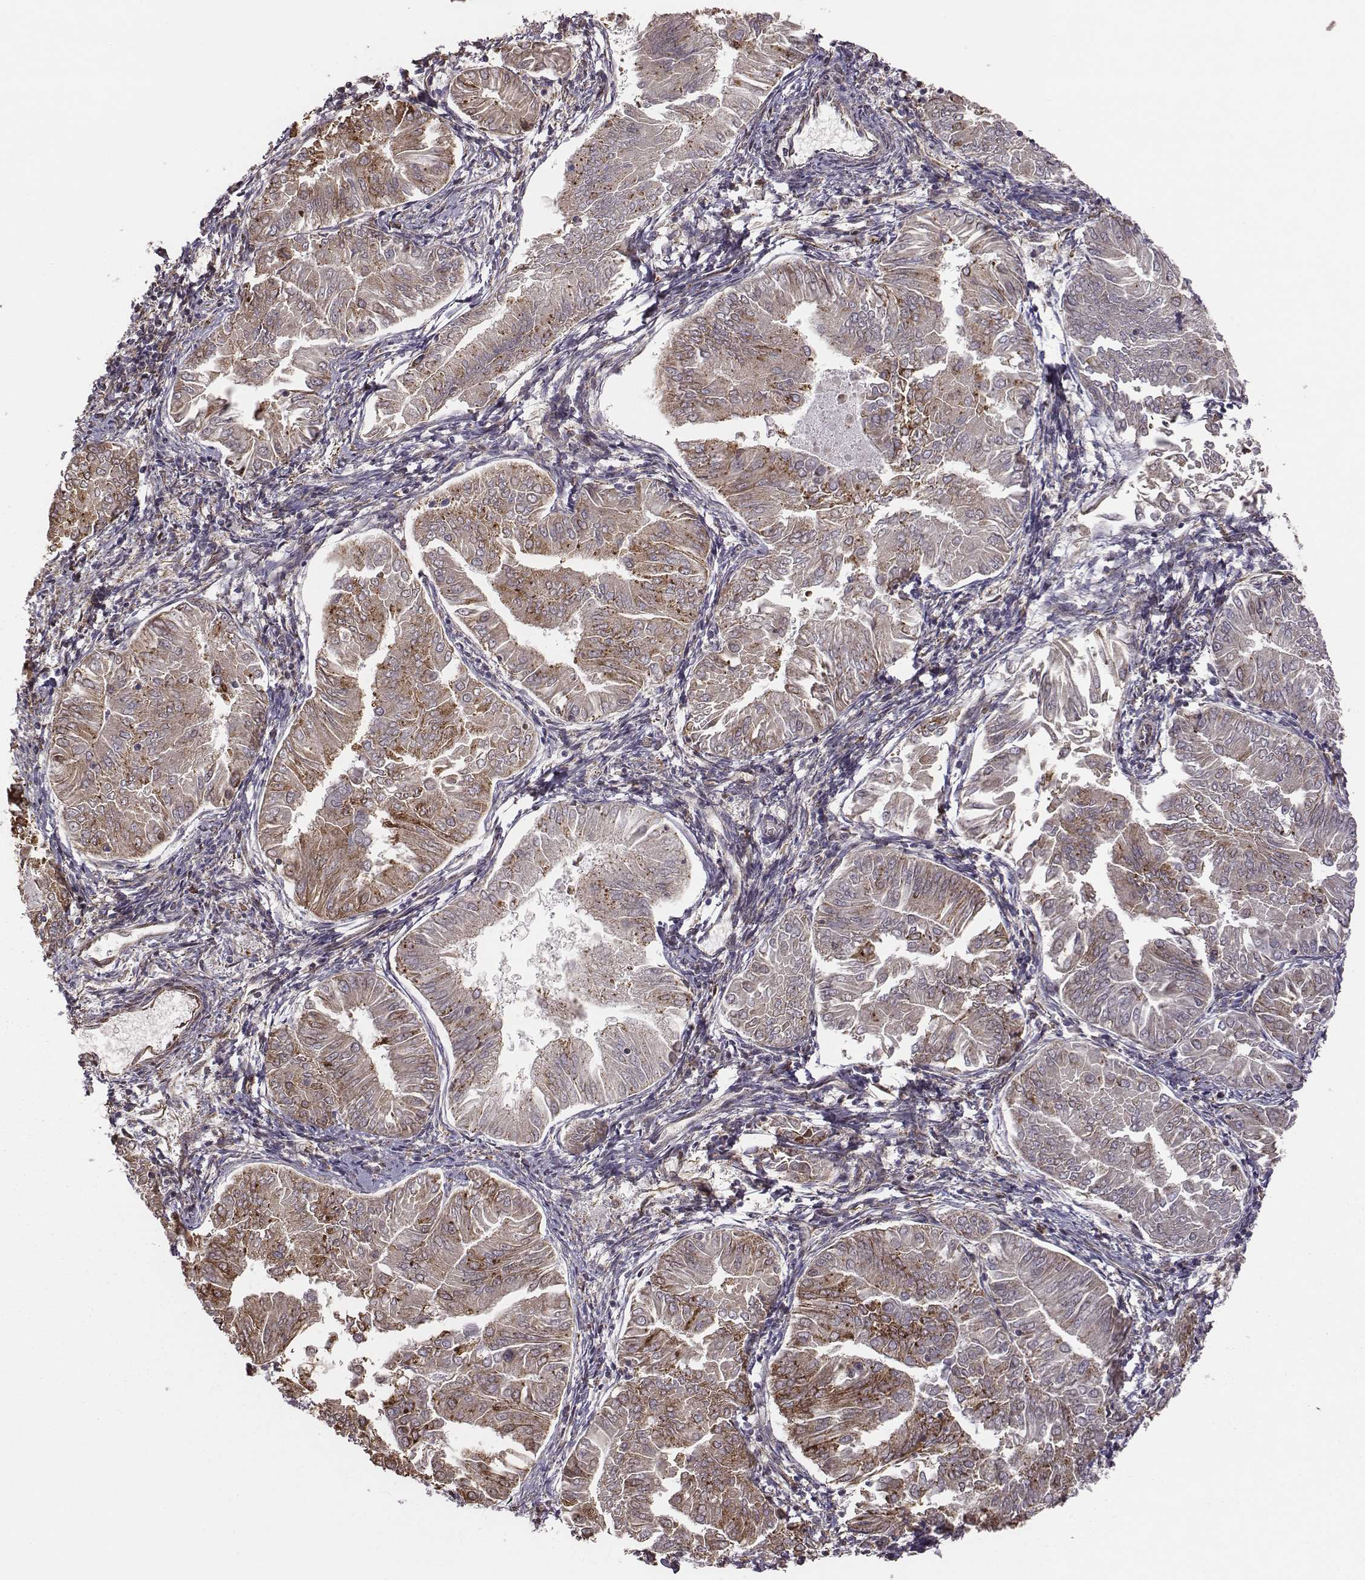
{"staining": {"intensity": "moderate", "quantity": ">75%", "location": "cytoplasmic/membranous"}, "tissue": "endometrial cancer", "cell_type": "Tumor cells", "image_type": "cancer", "snomed": [{"axis": "morphology", "description": "Adenocarcinoma, NOS"}, {"axis": "topography", "description": "Endometrium"}], "caption": "Moderate cytoplasmic/membranous protein positivity is seen in approximately >75% of tumor cells in endometrial cancer.", "gene": "SELENOI", "patient": {"sex": "female", "age": 53}}